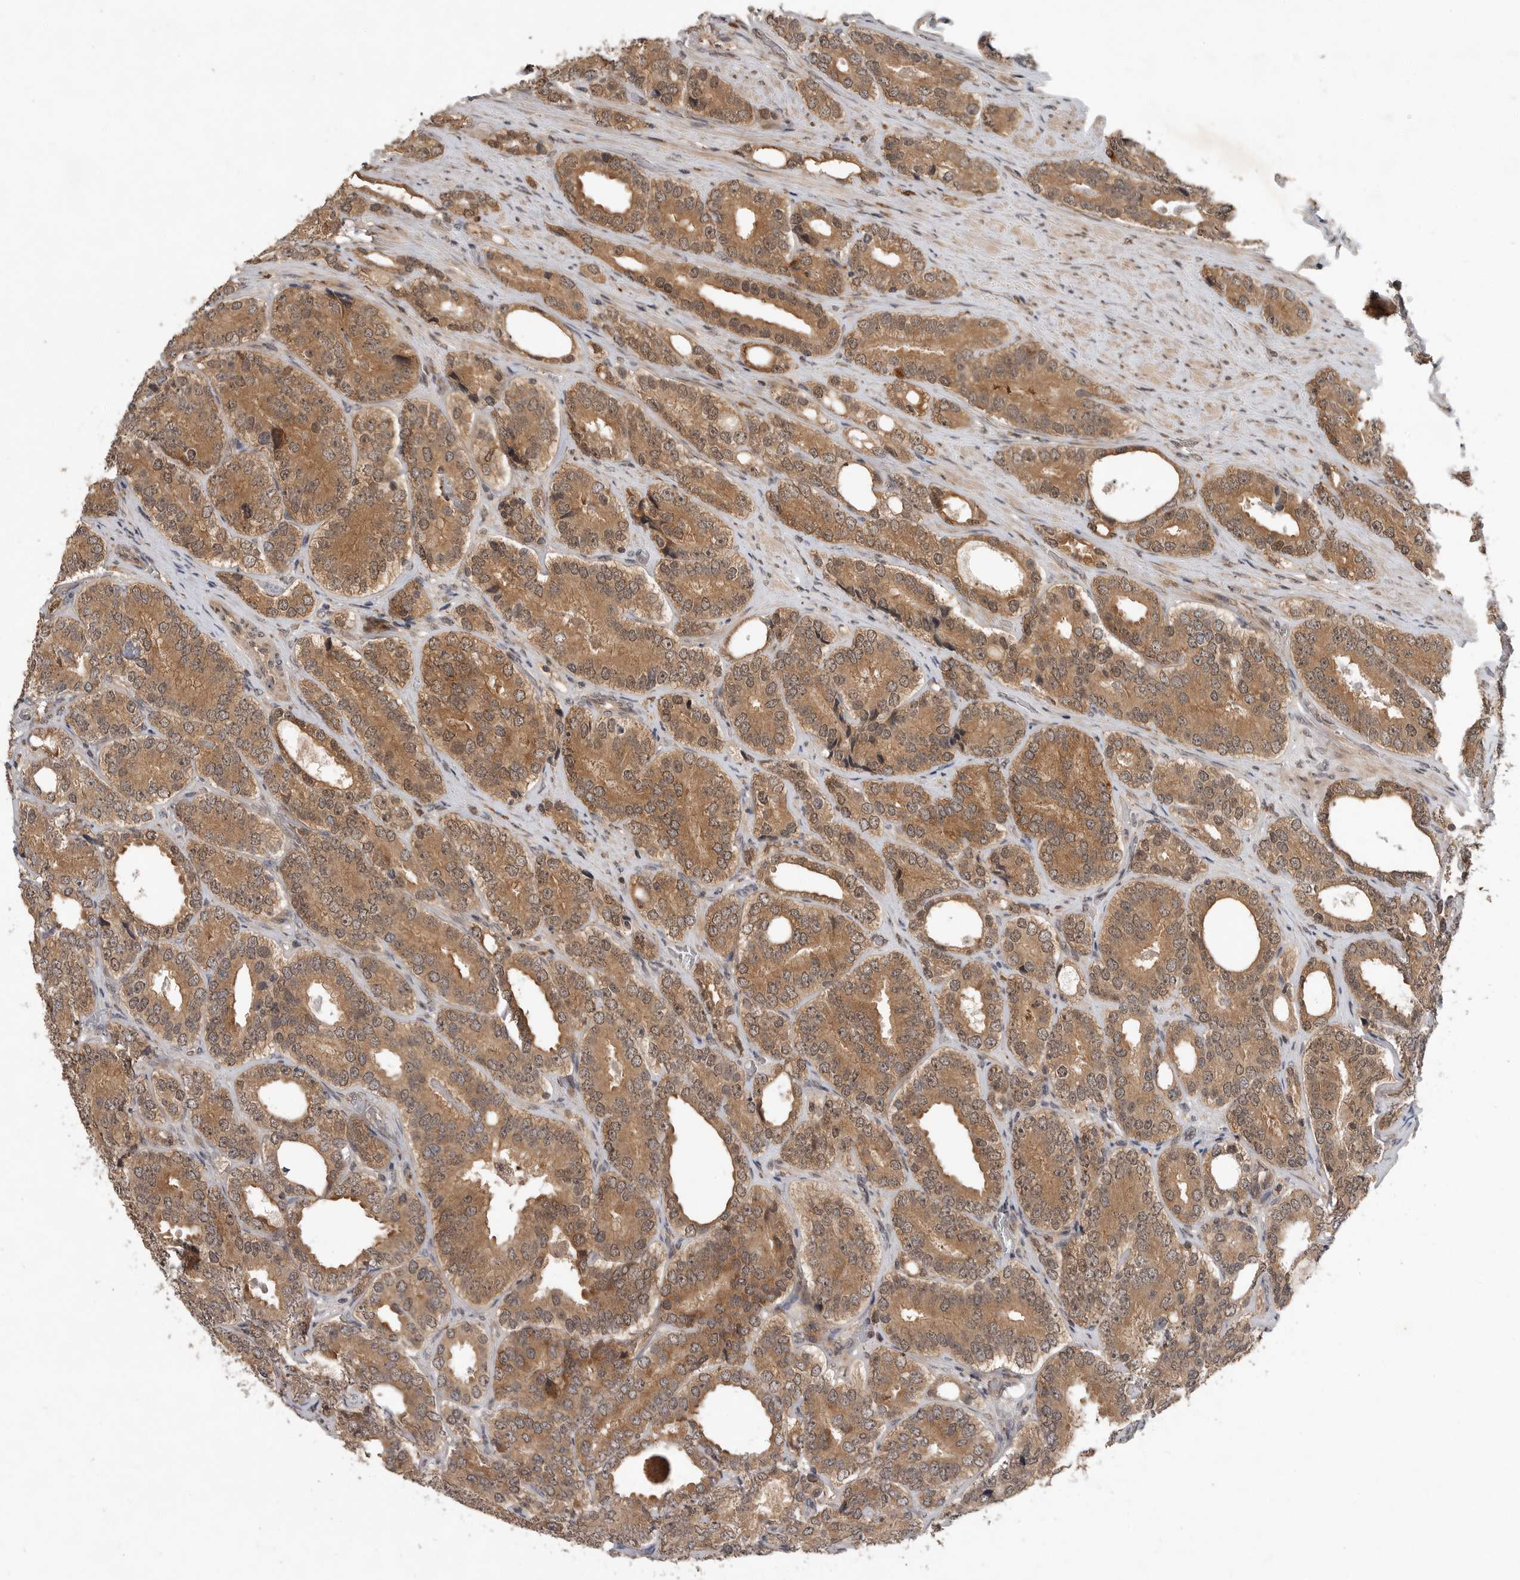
{"staining": {"intensity": "moderate", "quantity": ">75%", "location": "cytoplasmic/membranous"}, "tissue": "prostate cancer", "cell_type": "Tumor cells", "image_type": "cancer", "snomed": [{"axis": "morphology", "description": "Adenocarcinoma, High grade"}, {"axis": "topography", "description": "Prostate"}], "caption": "Protein expression by immunohistochemistry shows moderate cytoplasmic/membranous positivity in approximately >75% of tumor cells in prostate cancer. Ihc stains the protein of interest in brown and the nuclei are stained blue.", "gene": "OSBPL9", "patient": {"sex": "male", "age": 56}}